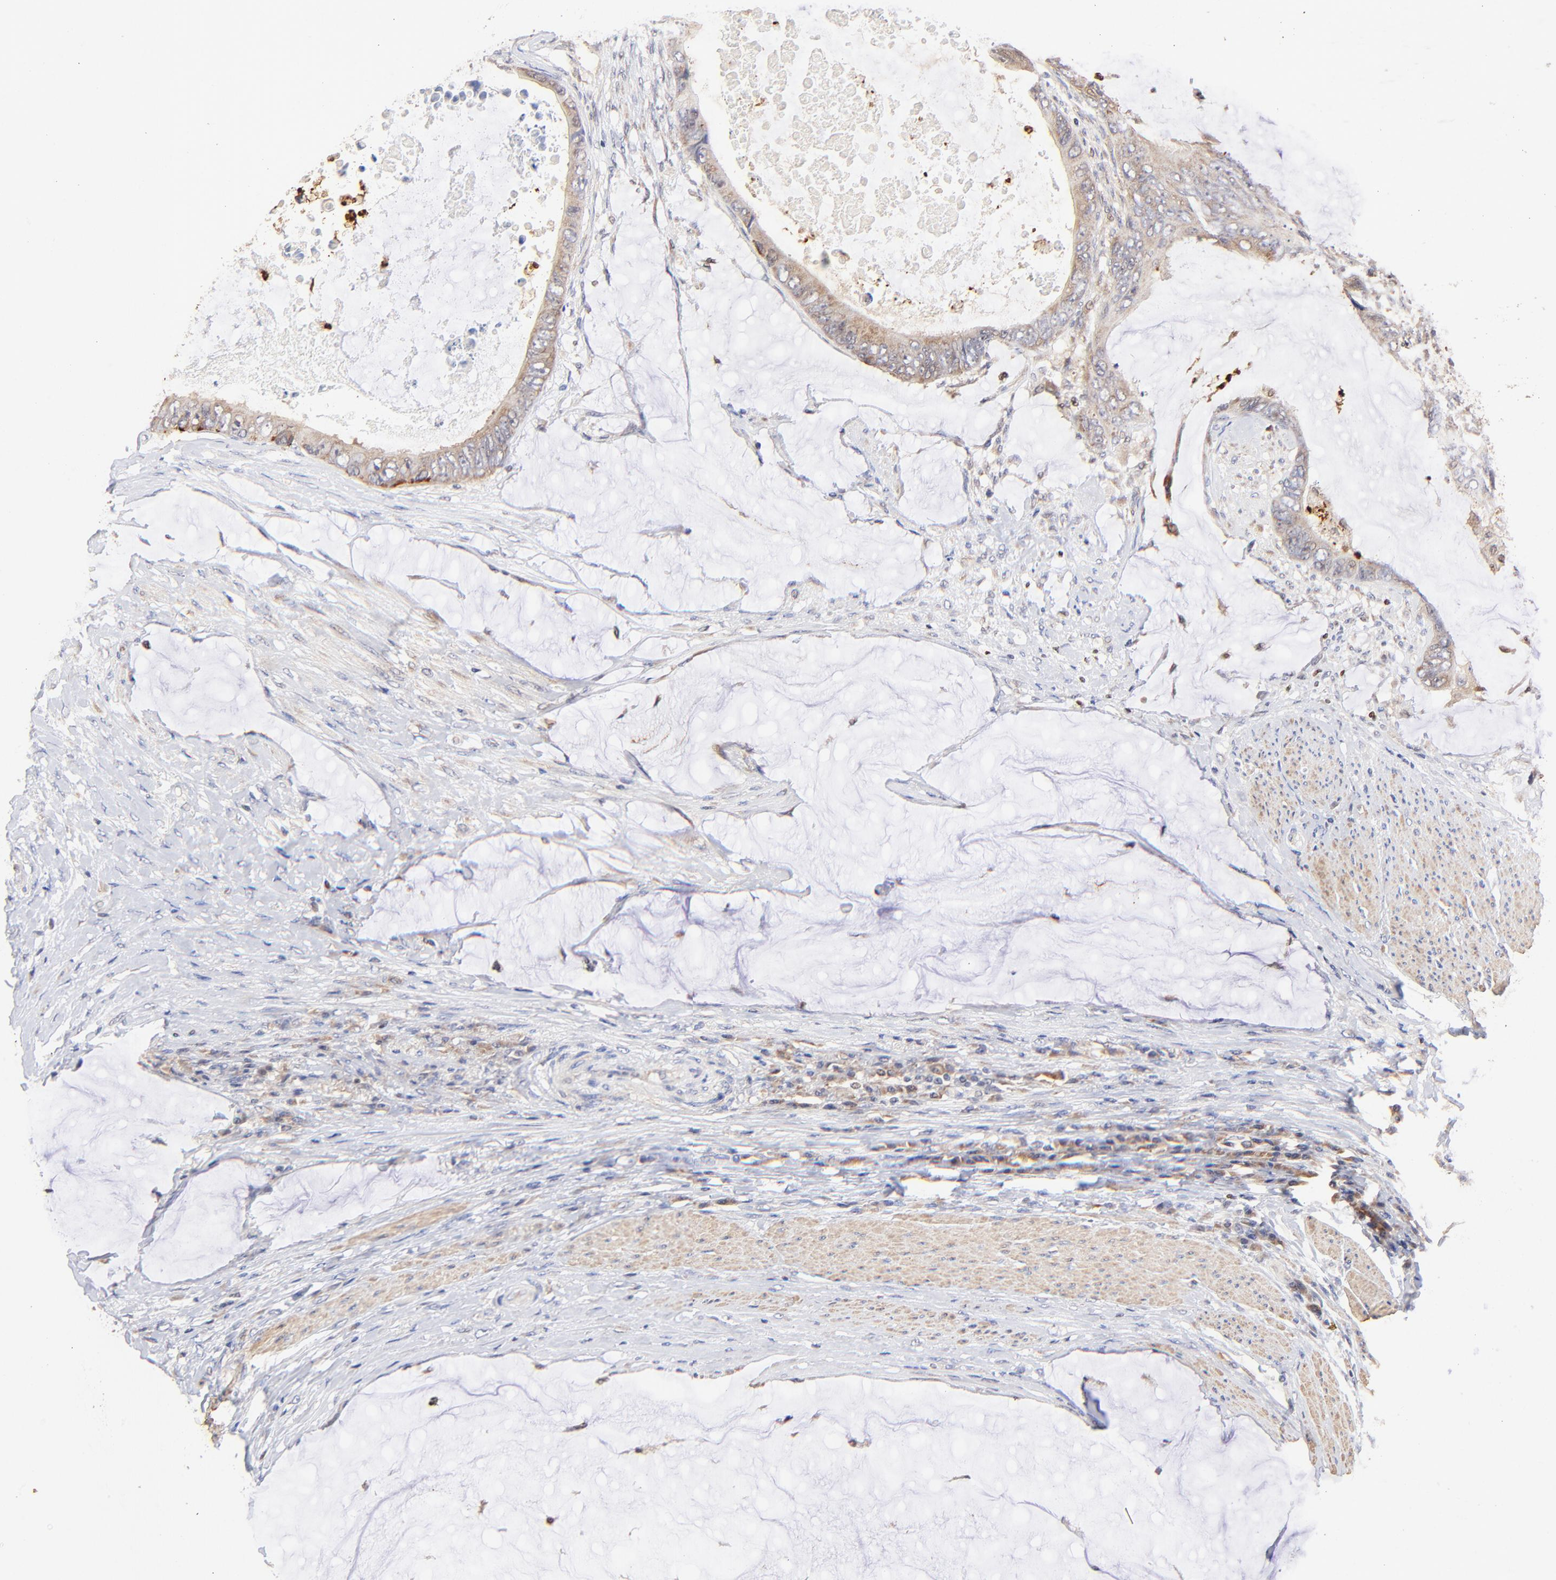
{"staining": {"intensity": "weak", "quantity": ">75%", "location": "cytoplasmic/membranous"}, "tissue": "colorectal cancer", "cell_type": "Tumor cells", "image_type": "cancer", "snomed": [{"axis": "morphology", "description": "Normal tissue, NOS"}, {"axis": "morphology", "description": "Adenocarcinoma, NOS"}, {"axis": "topography", "description": "Rectum"}, {"axis": "topography", "description": "Peripheral nerve tissue"}], "caption": "High-magnification brightfield microscopy of colorectal adenocarcinoma stained with DAB (3,3'-diaminobenzidine) (brown) and counterstained with hematoxylin (blue). tumor cells exhibit weak cytoplasmic/membranous positivity is seen in approximately>75% of cells.", "gene": "BBOF1", "patient": {"sex": "female", "age": 77}}